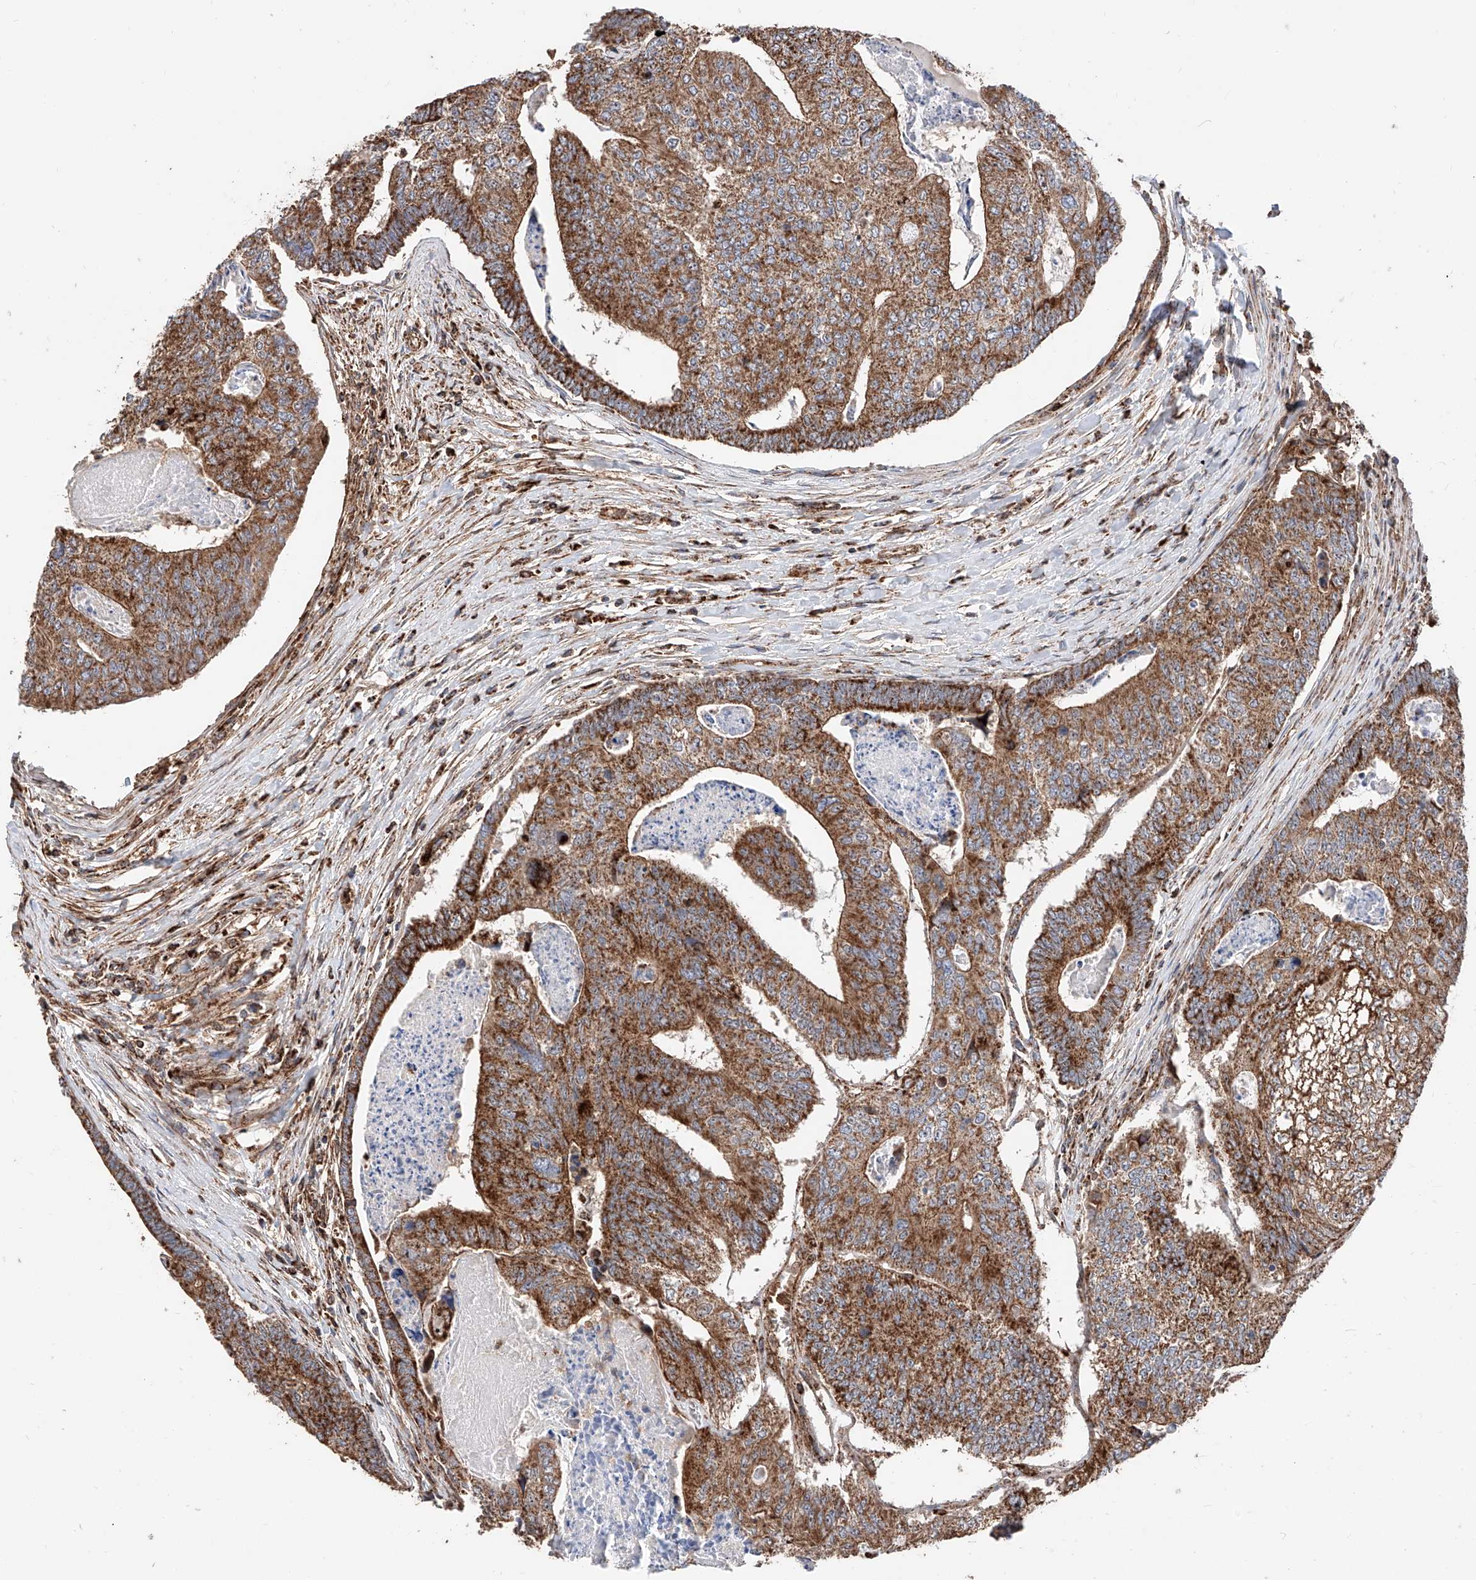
{"staining": {"intensity": "strong", "quantity": ">75%", "location": "cytoplasmic/membranous"}, "tissue": "colorectal cancer", "cell_type": "Tumor cells", "image_type": "cancer", "snomed": [{"axis": "morphology", "description": "Adenocarcinoma, NOS"}, {"axis": "topography", "description": "Colon"}], "caption": "Protein staining reveals strong cytoplasmic/membranous expression in about >75% of tumor cells in colorectal cancer (adenocarcinoma). The protein is stained brown, and the nuclei are stained in blue (DAB IHC with brightfield microscopy, high magnification).", "gene": "PISD", "patient": {"sex": "female", "age": 67}}